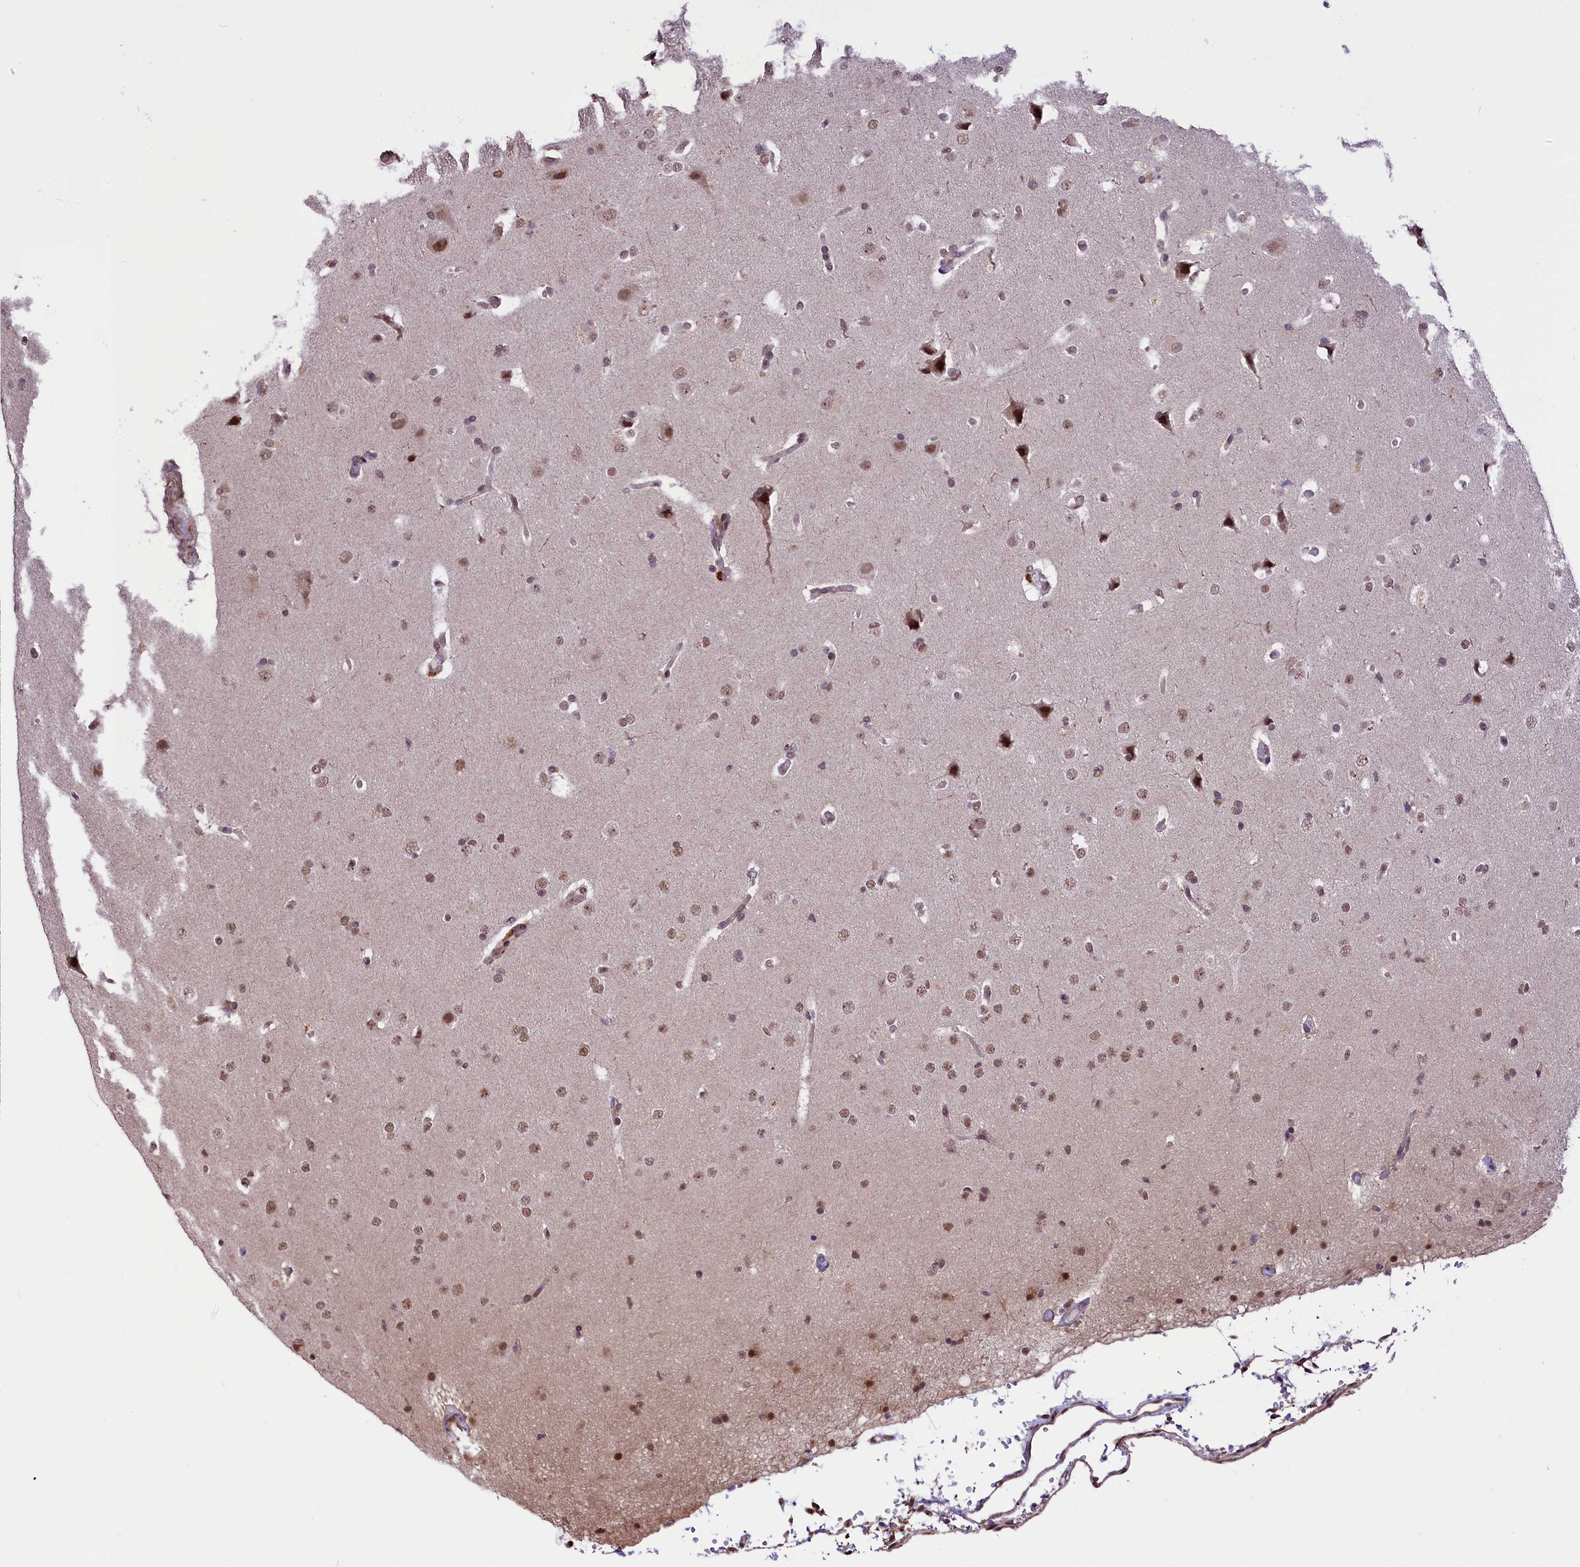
{"staining": {"intensity": "weak", "quantity": ">75%", "location": "nuclear"}, "tissue": "glioma", "cell_type": "Tumor cells", "image_type": "cancer", "snomed": [{"axis": "morphology", "description": "Glioma, malignant, High grade"}, {"axis": "topography", "description": "Brain"}], "caption": "A low amount of weak nuclear expression is identified in about >75% of tumor cells in glioma tissue.", "gene": "MRPL54", "patient": {"sex": "male", "age": 72}}